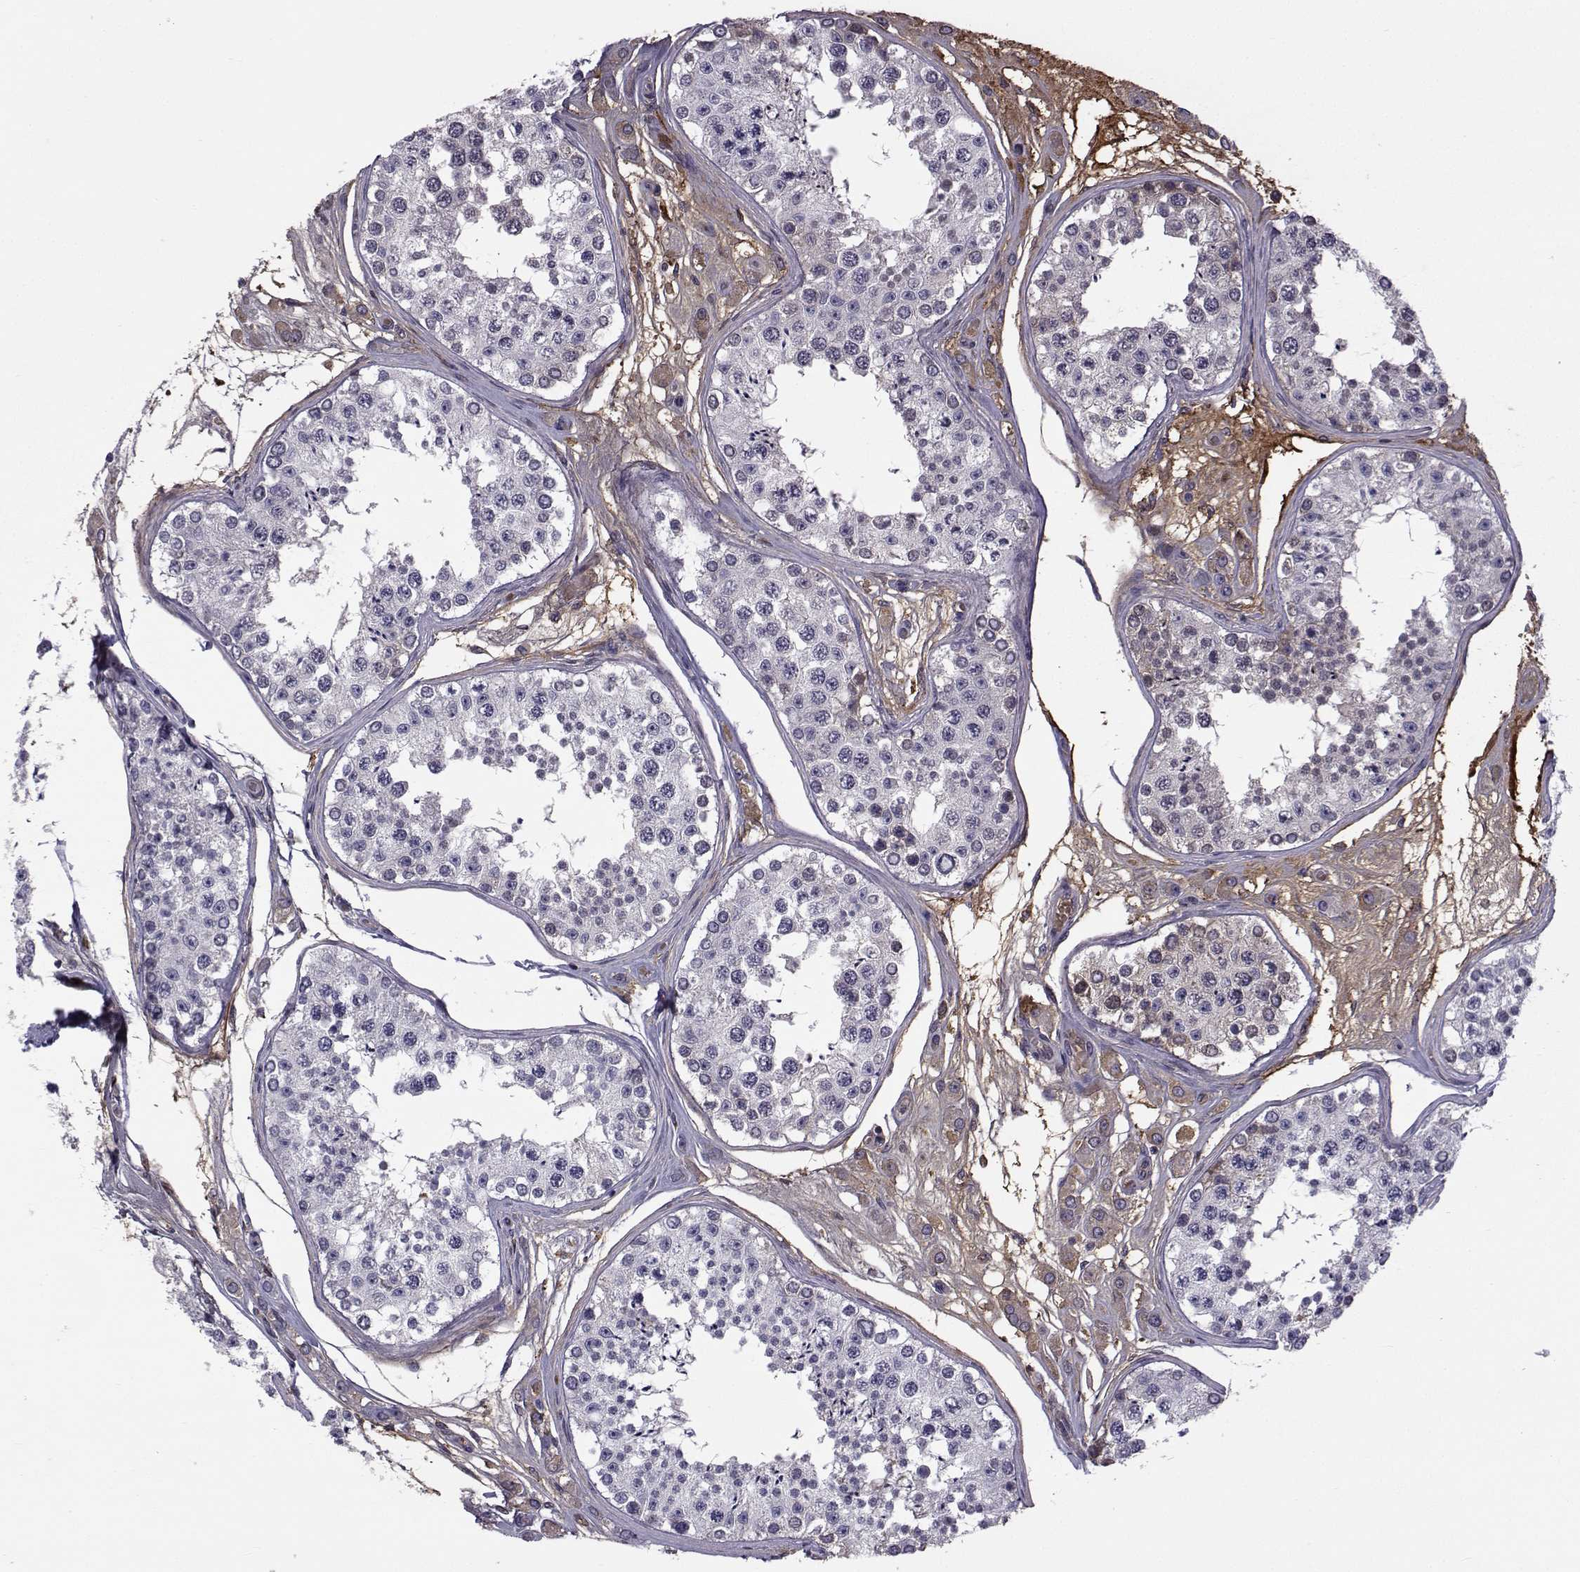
{"staining": {"intensity": "negative", "quantity": "none", "location": "none"}, "tissue": "testis", "cell_type": "Cells in seminiferous ducts", "image_type": "normal", "snomed": [{"axis": "morphology", "description": "Normal tissue, NOS"}, {"axis": "topography", "description": "Testis"}], "caption": "Protein analysis of normal testis shows no significant staining in cells in seminiferous ducts.", "gene": "TNFRSF11B", "patient": {"sex": "male", "age": 25}}